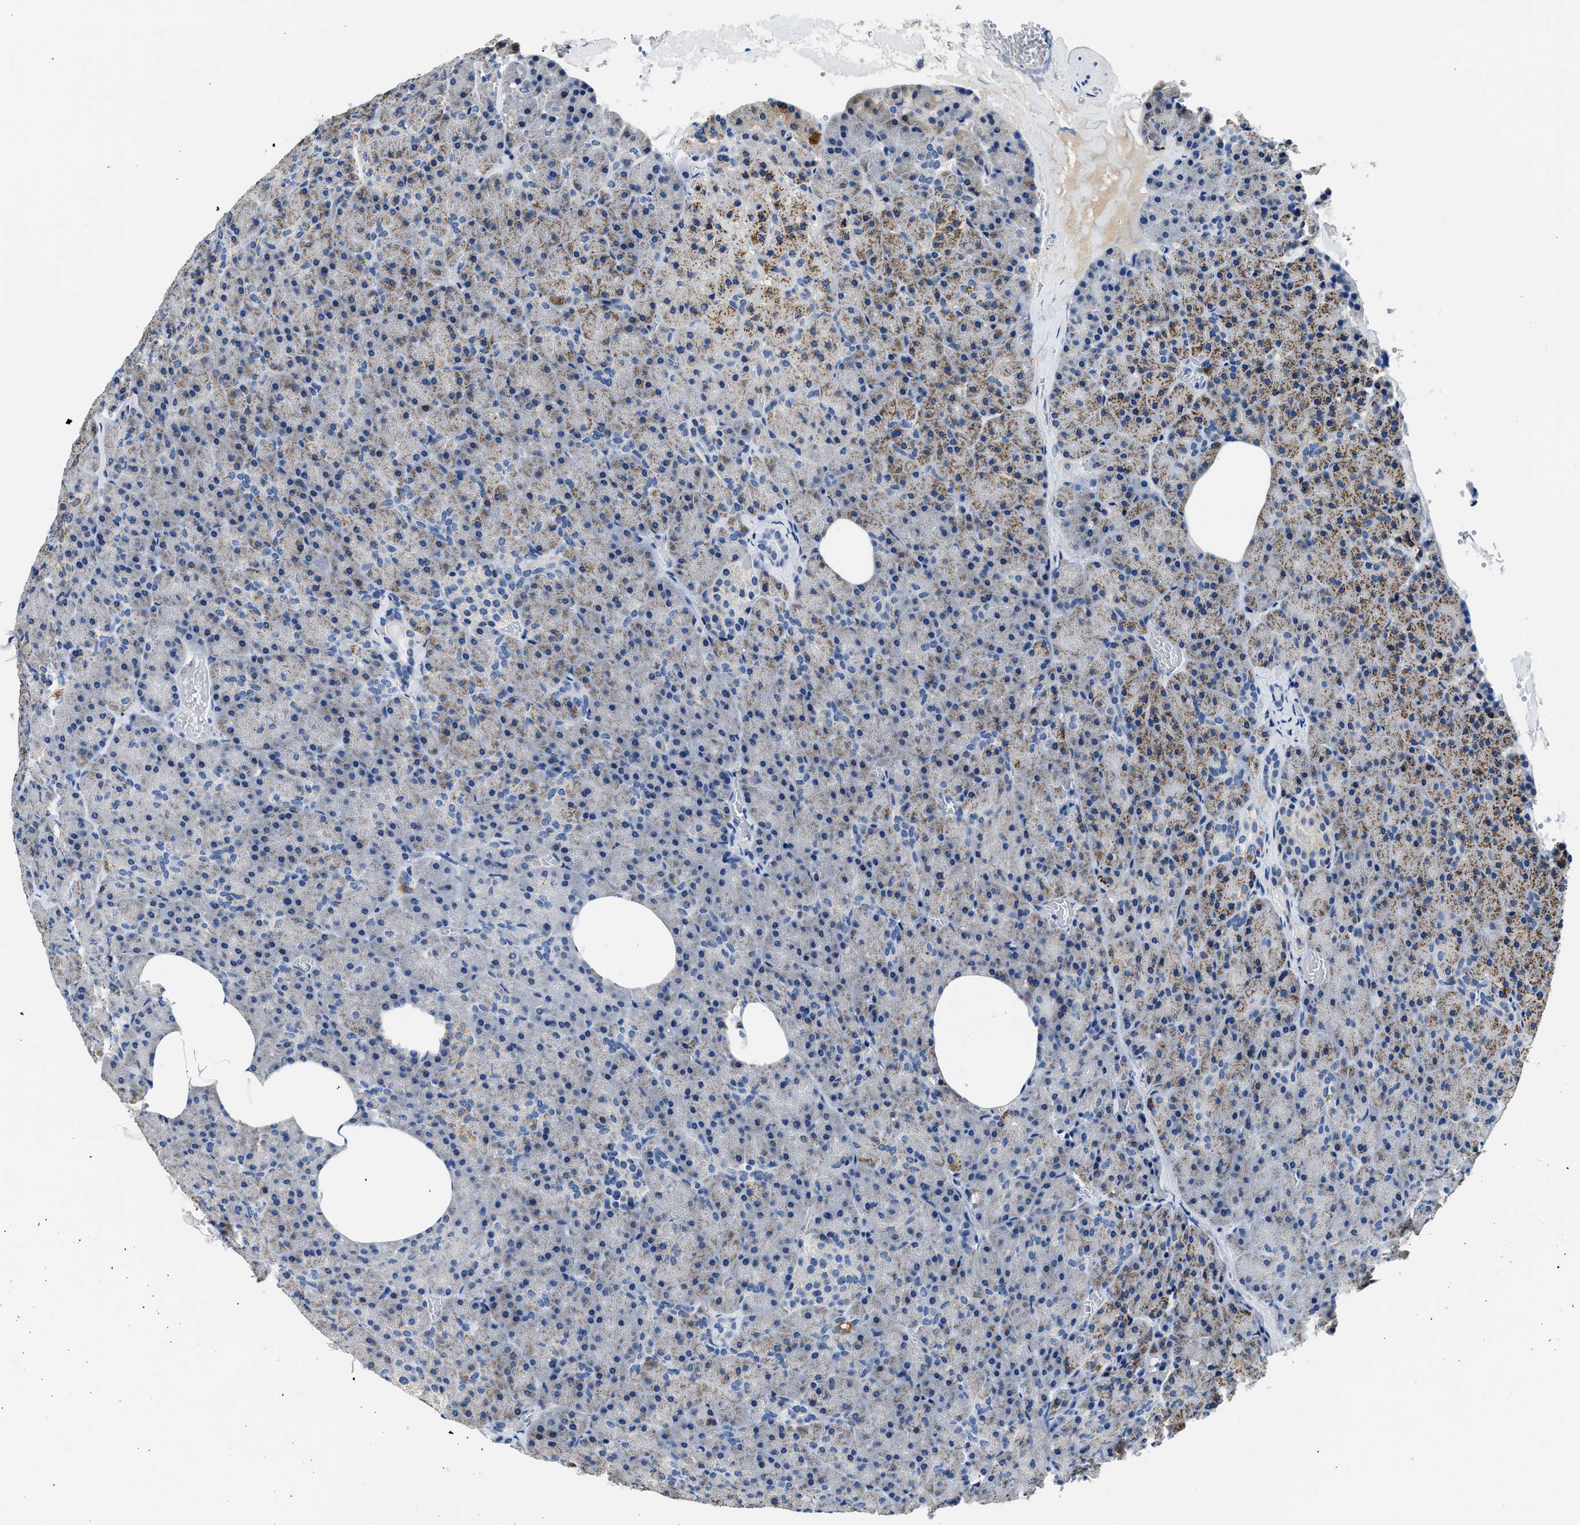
{"staining": {"intensity": "moderate", "quantity": "25%-75%", "location": "cytoplasmic/membranous"}, "tissue": "pancreas", "cell_type": "Exocrine glandular cells", "image_type": "normal", "snomed": [{"axis": "morphology", "description": "Normal tissue, NOS"}, {"axis": "morphology", "description": "Carcinoid, malignant, NOS"}, {"axis": "topography", "description": "Pancreas"}], "caption": "Human pancreas stained for a protein (brown) displays moderate cytoplasmic/membranous positive expression in approximately 25%-75% of exocrine glandular cells.", "gene": "PCK2", "patient": {"sex": "female", "age": 35}}